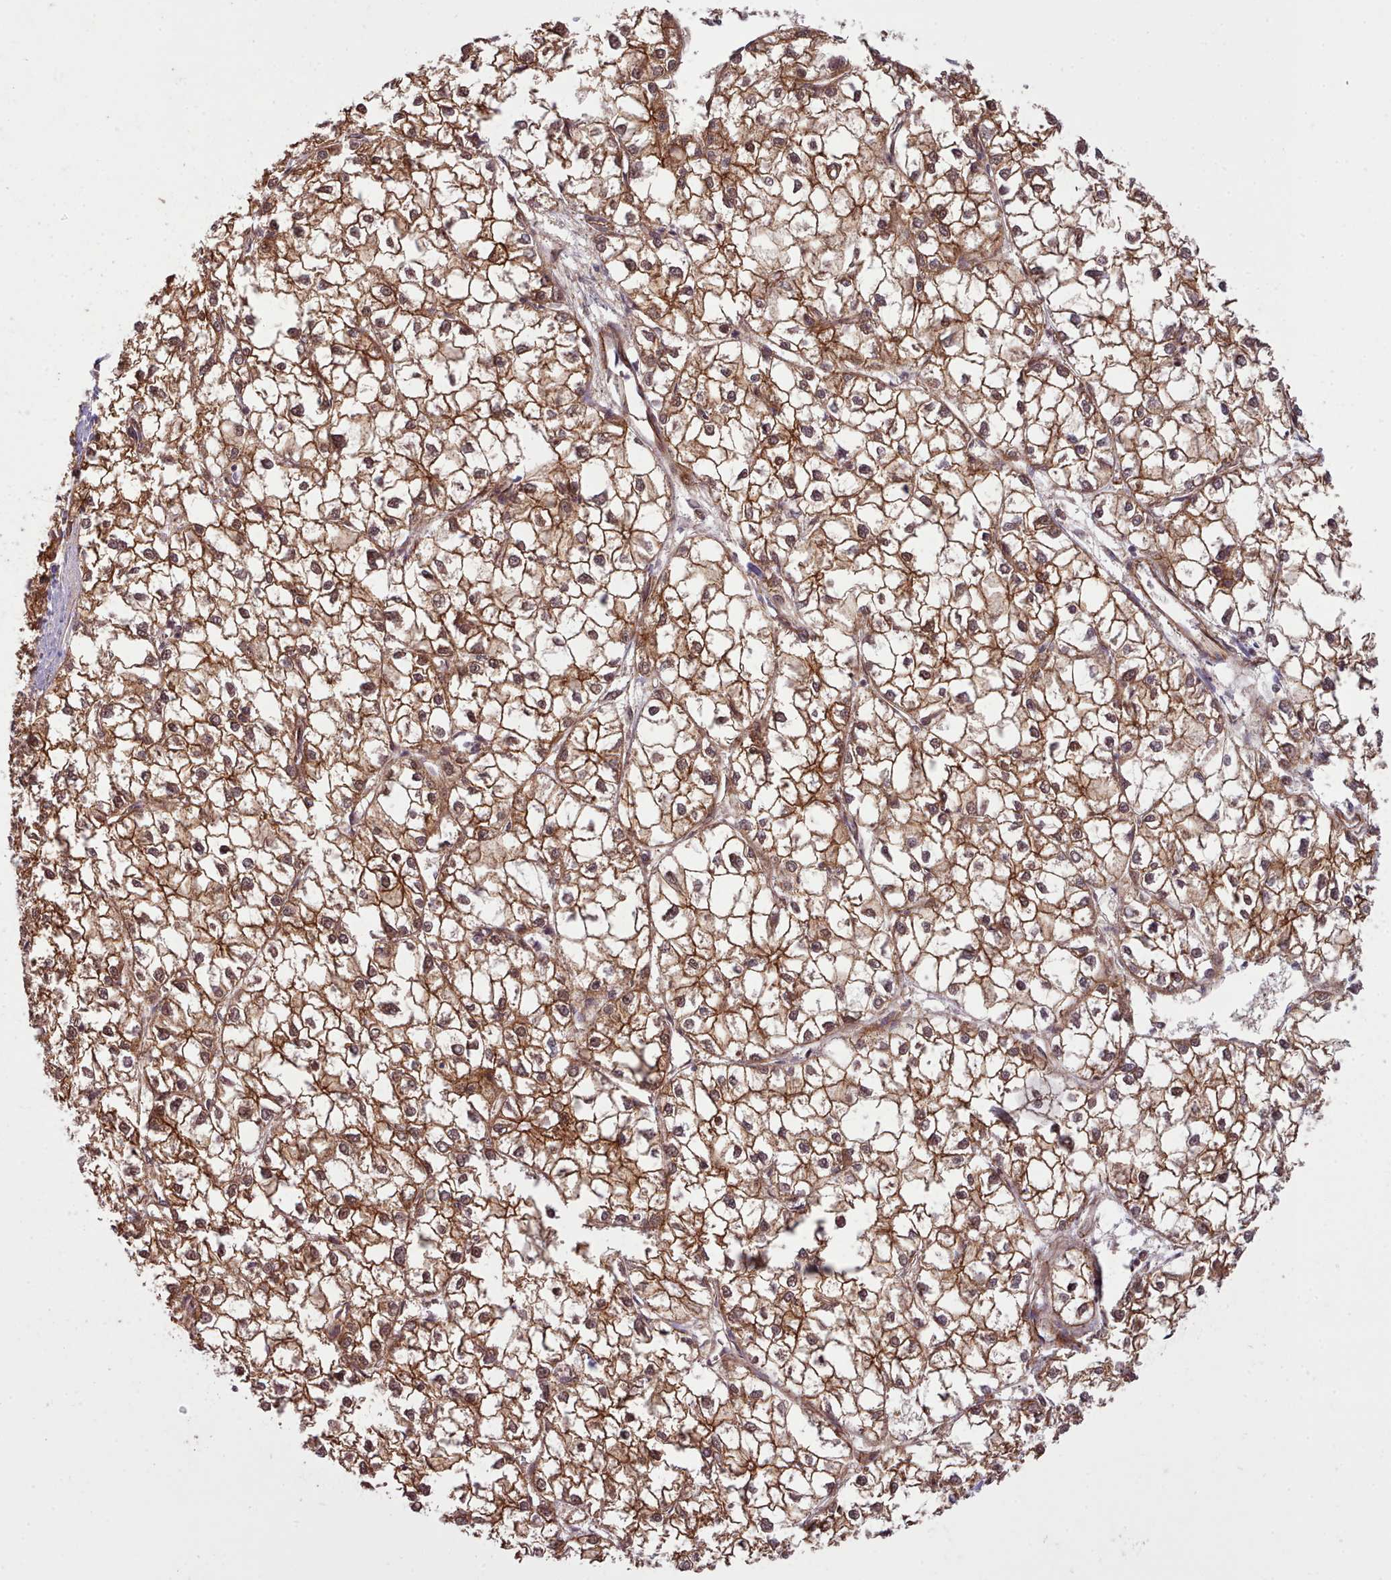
{"staining": {"intensity": "moderate", "quantity": ">75%", "location": "cytoplasmic/membranous"}, "tissue": "liver cancer", "cell_type": "Tumor cells", "image_type": "cancer", "snomed": [{"axis": "morphology", "description": "Carcinoma, Hepatocellular, NOS"}, {"axis": "topography", "description": "Liver"}], "caption": "Immunohistochemistry (DAB (3,3'-diaminobenzidine)) staining of hepatocellular carcinoma (liver) exhibits moderate cytoplasmic/membranous protein positivity in approximately >75% of tumor cells.", "gene": "MRPL46", "patient": {"sex": "female", "age": 43}}